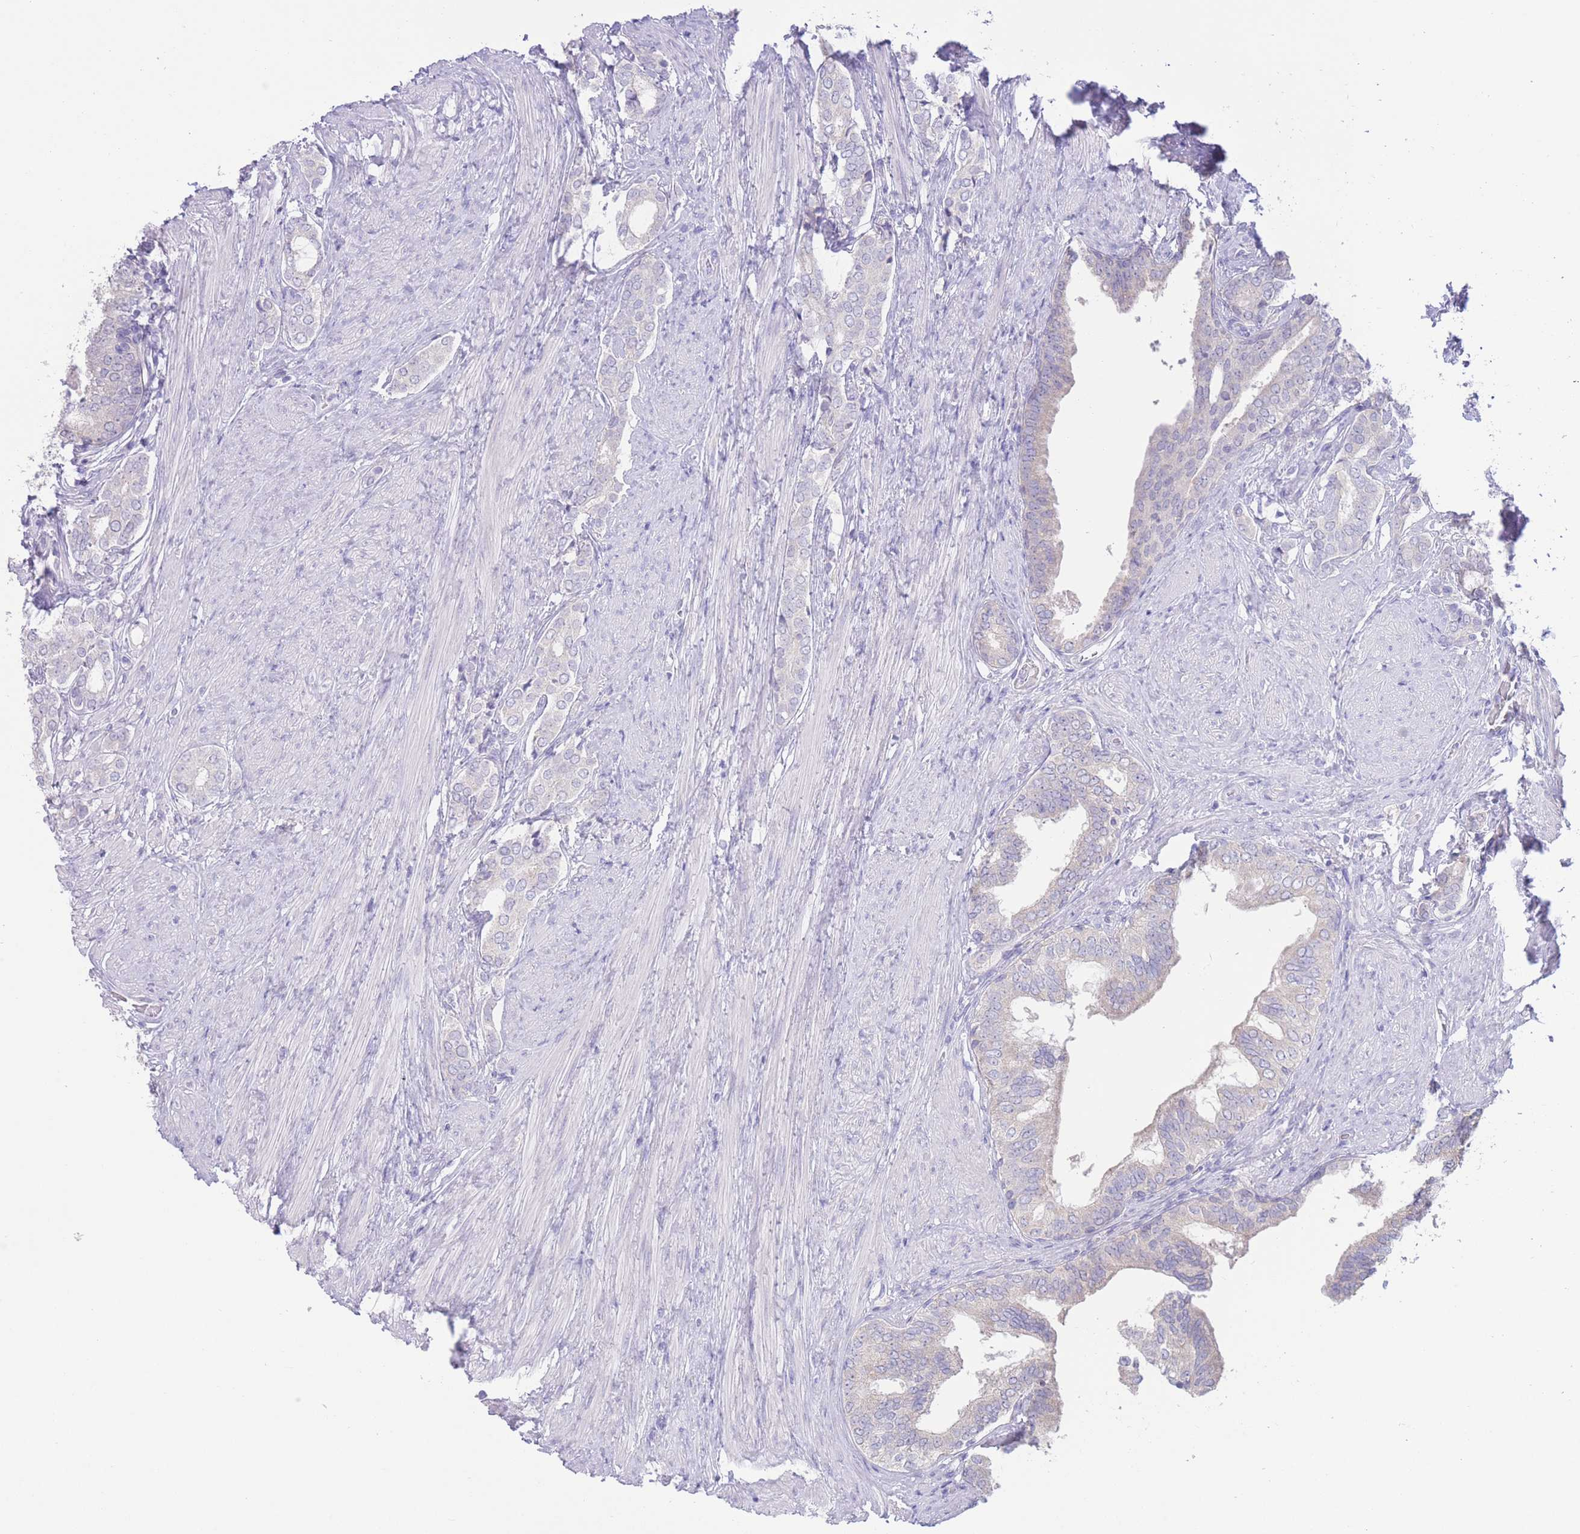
{"staining": {"intensity": "negative", "quantity": "none", "location": "none"}, "tissue": "prostate cancer", "cell_type": "Tumor cells", "image_type": "cancer", "snomed": [{"axis": "morphology", "description": "Adenocarcinoma, High grade"}, {"axis": "topography", "description": "Prostate"}], "caption": "An IHC histopathology image of prostate high-grade adenocarcinoma is shown. There is no staining in tumor cells of prostate high-grade adenocarcinoma.", "gene": "FAH", "patient": {"sex": "male", "age": 71}}